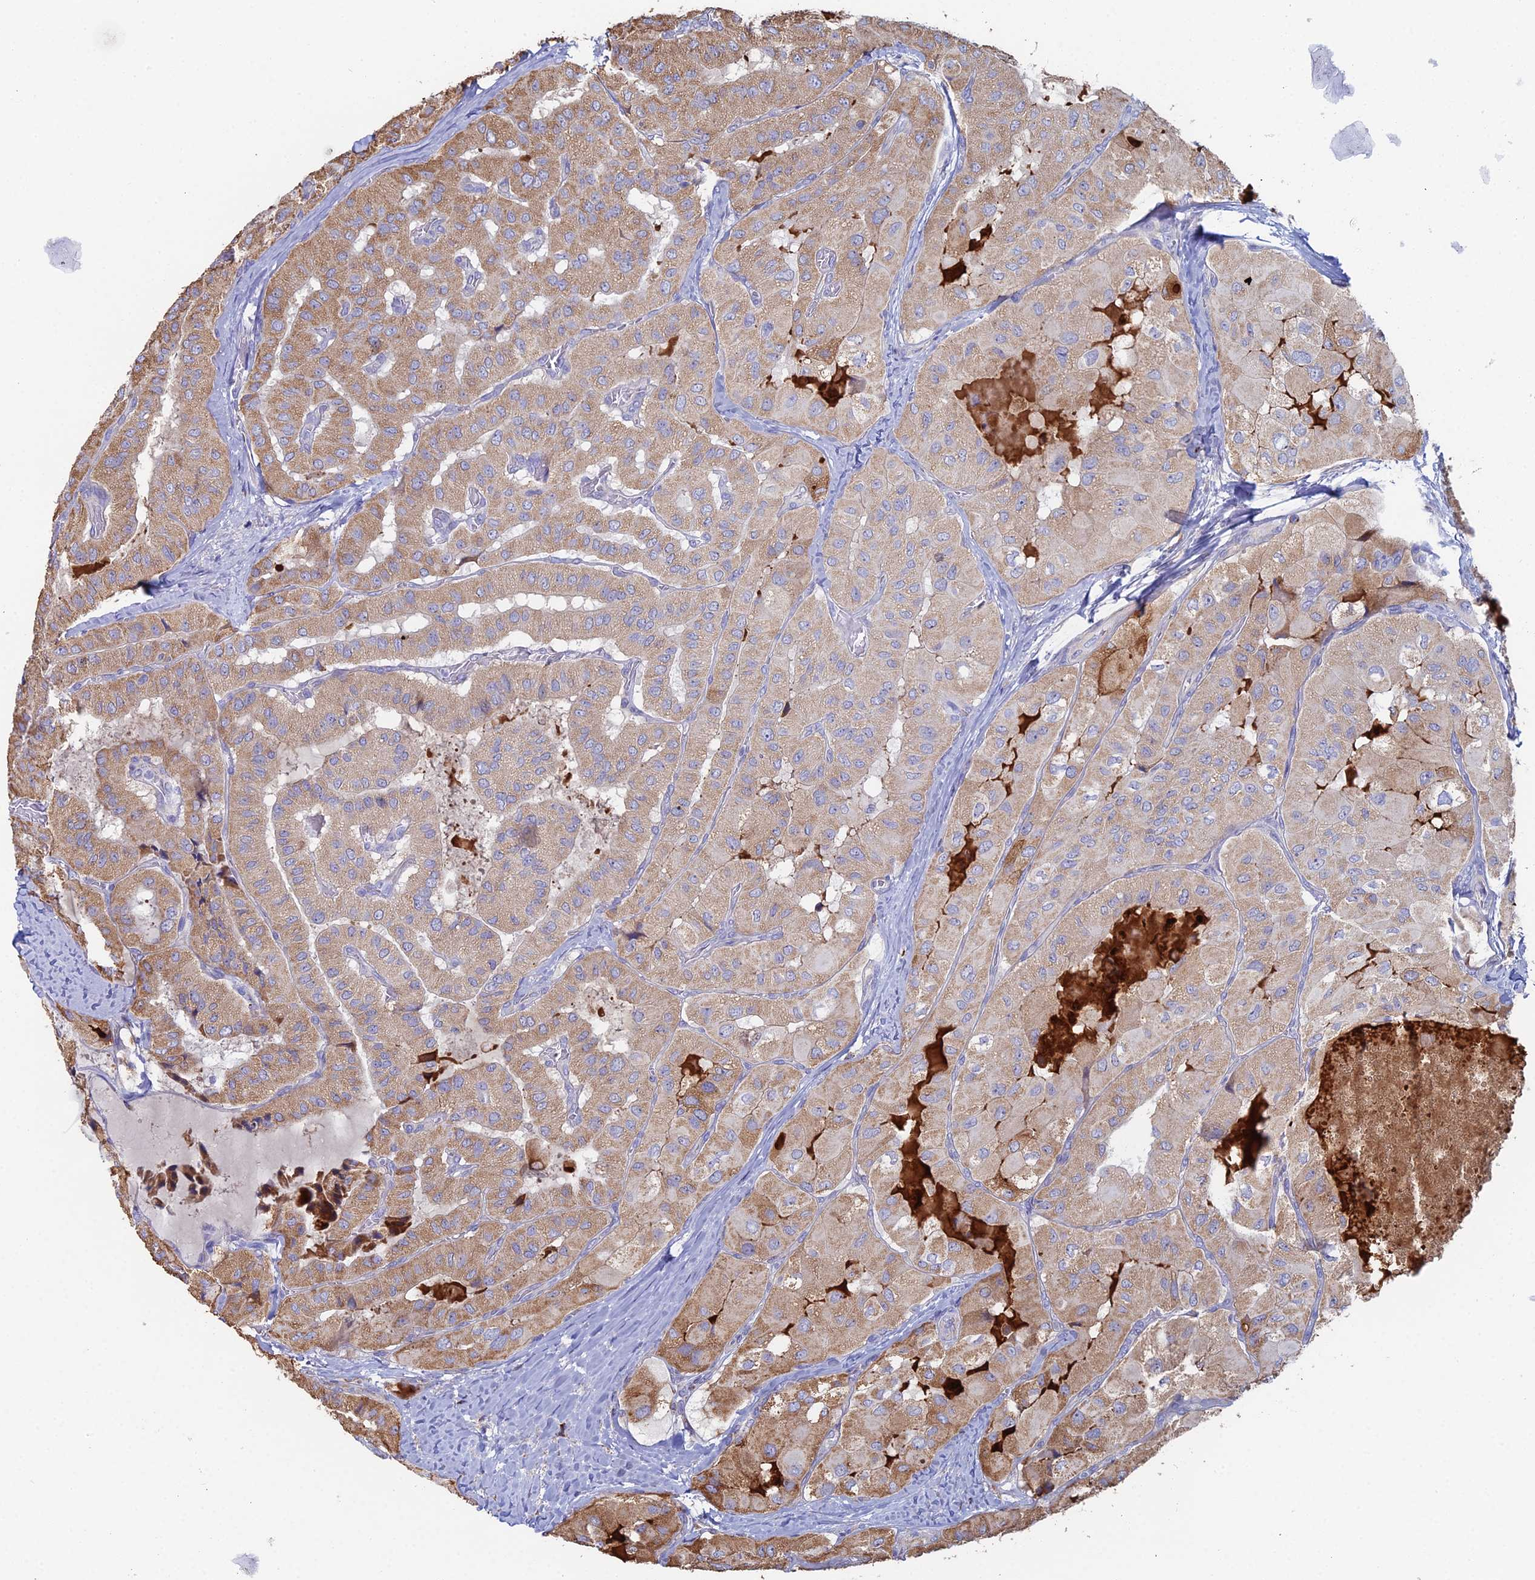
{"staining": {"intensity": "moderate", "quantity": ">75%", "location": "cytoplasmic/membranous"}, "tissue": "thyroid cancer", "cell_type": "Tumor cells", "image_type": "cancer", "snomed": [{"axis": "morphology", "description": "Normal tissue, NOS"}, {"axis": "morphology", "description": "Papillary adenocarcinoma, NOS"}, {"axis": "topography", "description": "Thyroid gland"}], "caption": "High-magnification brightfield microscopy of thyroid papillary adenocarcinoma stained with DAB (3,3'-diaminobenzidine) (brown) and counterstained with hematoxylin (blue). tumor cells exhibit moderate cytoplasmic/membranous staining is seen in approximately>75% of cells.", "gene": "SPOCK2", "patient": {"sex": "female", "age": 59}}